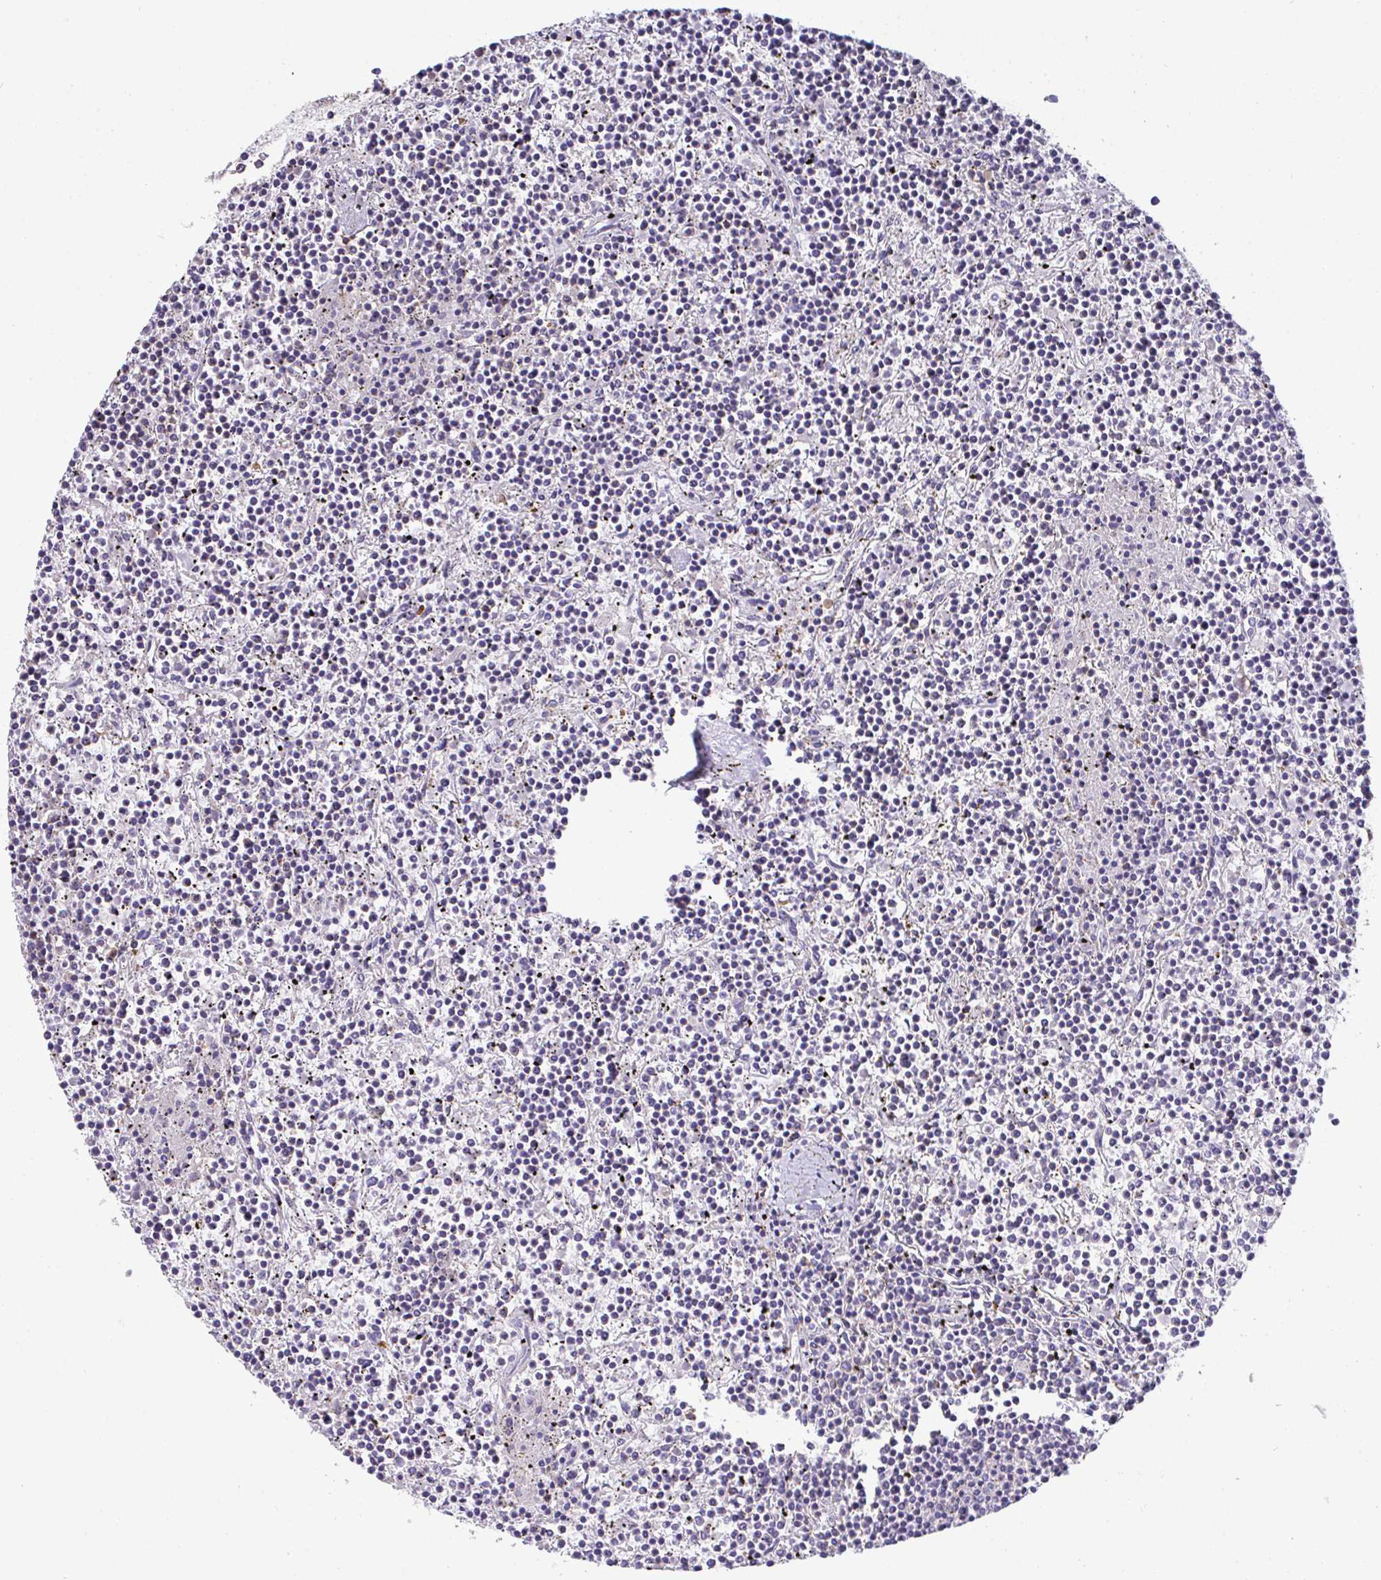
{"staining": {"intensity": "negative", "quantity": "none", "location": "none"}, "tissue": "lymphoma", "cell_type": "Tumor cells", "image_type": "cancer", "snomed": [{"axis": "morphology", "description": "Malignant lymphoma, non-Hodgkin's type, Low grade"}, {"axis": "topography", "description": "Spleen"}], "caption": "IHC image of neoplastic tissue: human low-grade malignant lymphoma, non-Hodgkin's type stained with DAB (3,3'-diaminobenzidine) shows no significant protein positivity in tumor cells.", "gene": "TNFAIP8", "patient": {"sex": "female", "age": 19}}